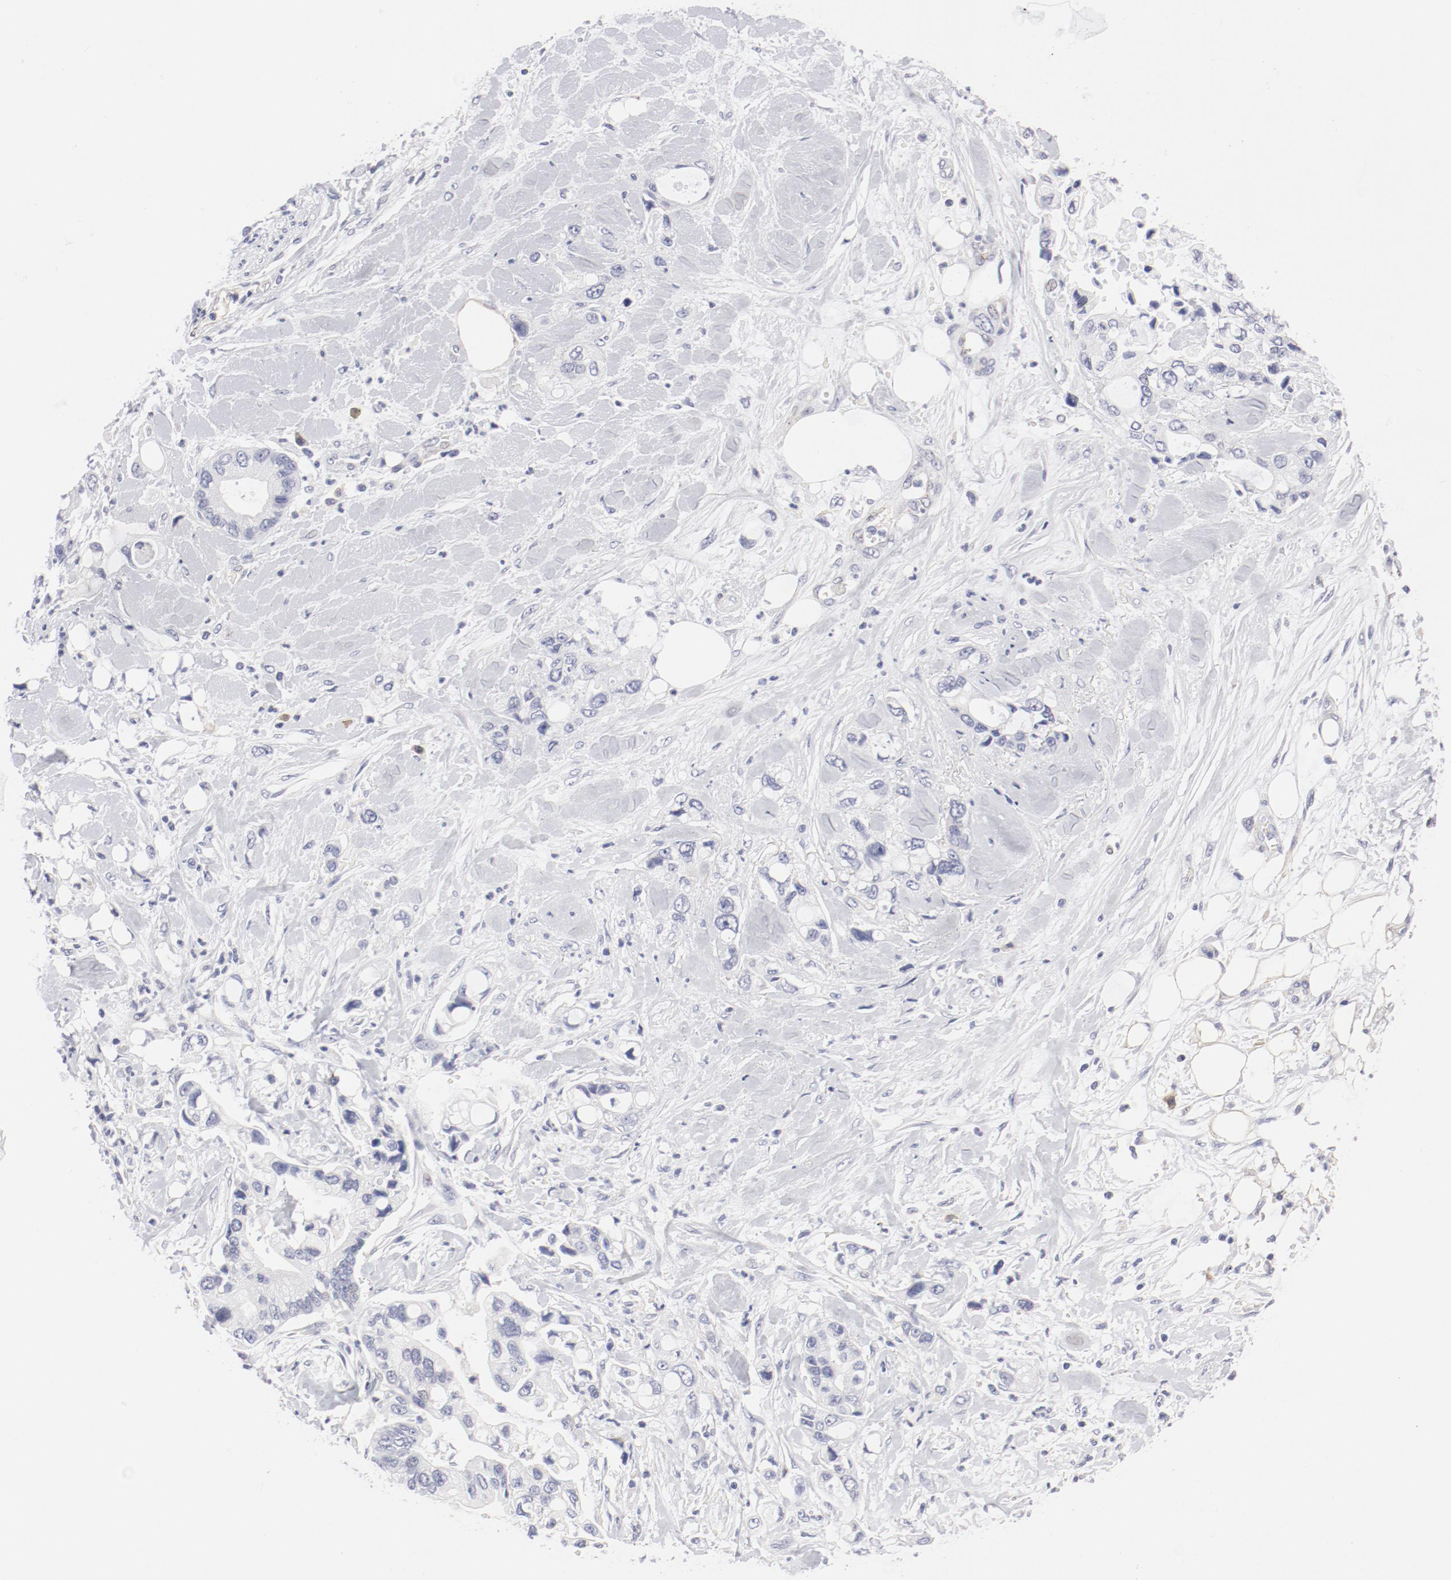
{"staining": {"intensity": "negative", "quantity": "none", "location": "none"}, "tissue": "pancreatic cancer", "cell_type": "Tumor cells", "image_type": "cancer", "snomed": [{"axis": "morphology", "description": "Adenocarcinoma, NOS"}, {"axis": "topography", "description": "Pancreas"}], "caption": "Tumor cells are negative for protein expression in human adenocarcinoma (pancreatic).", "gene": "LAX1", "patient": {"sex": "male", "age": 70}}